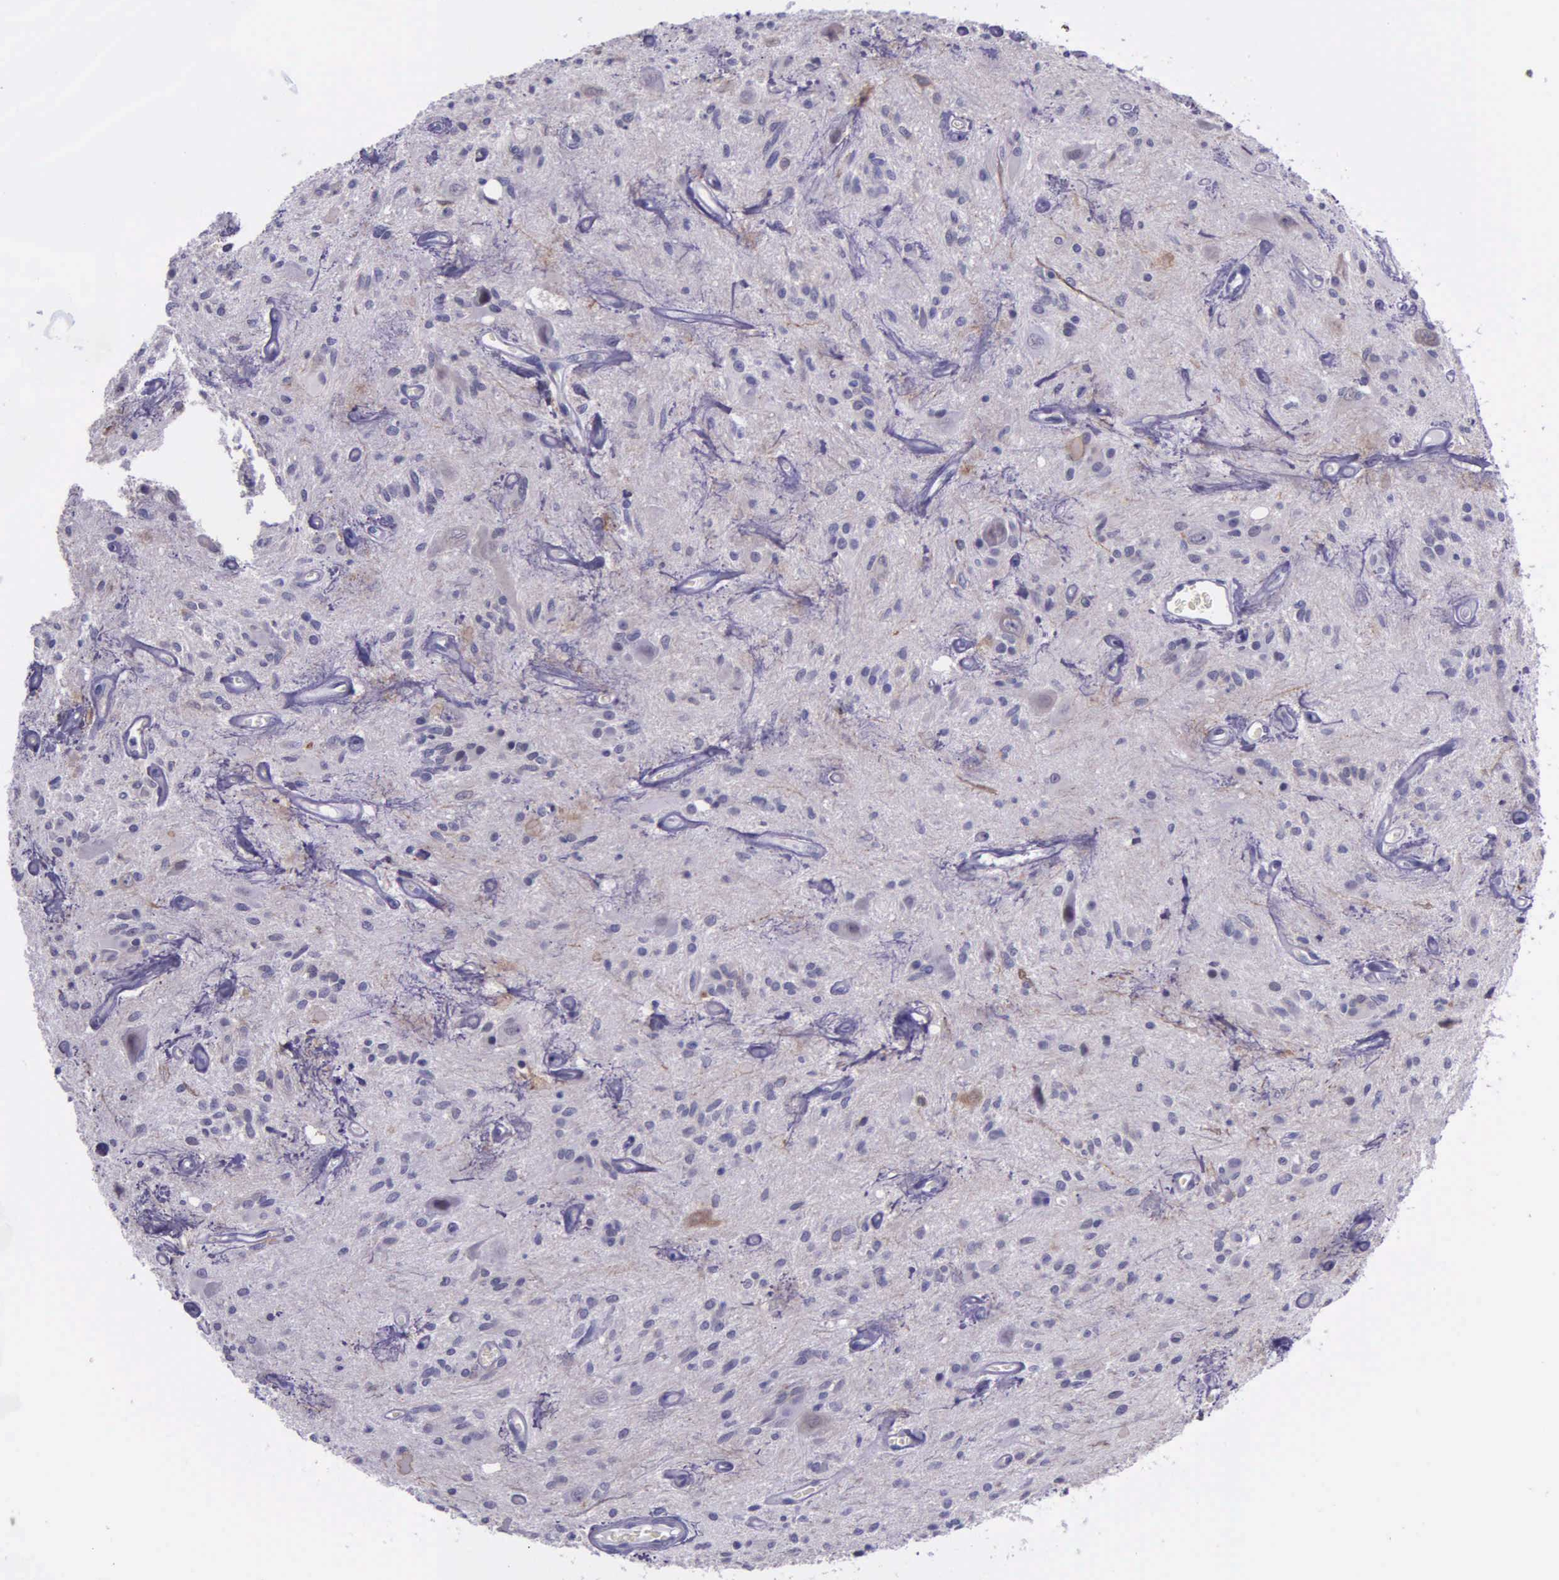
{"staining": {"intensity": "negative", "quantity": "none", "location": "none"}, "tissue": "glioma", "cell_type": "Tumor cells", "image_type": "cancer", "snomed": [{"axis": "morphology", "description": "Glioma, malignant, Low grade"}, {"axis": "topography", "description": "Brain"}], "caption": "Immunohistochemistry (IHC) micrograph of neoplastic tissue: human malignant low-grade glioma stained with DAB (3,3'-diaminobenzidine) displays no significant protein staining in tumor cells.", "gene": "AHNAK2", "patient": {"sex": "female", "age": 15}}